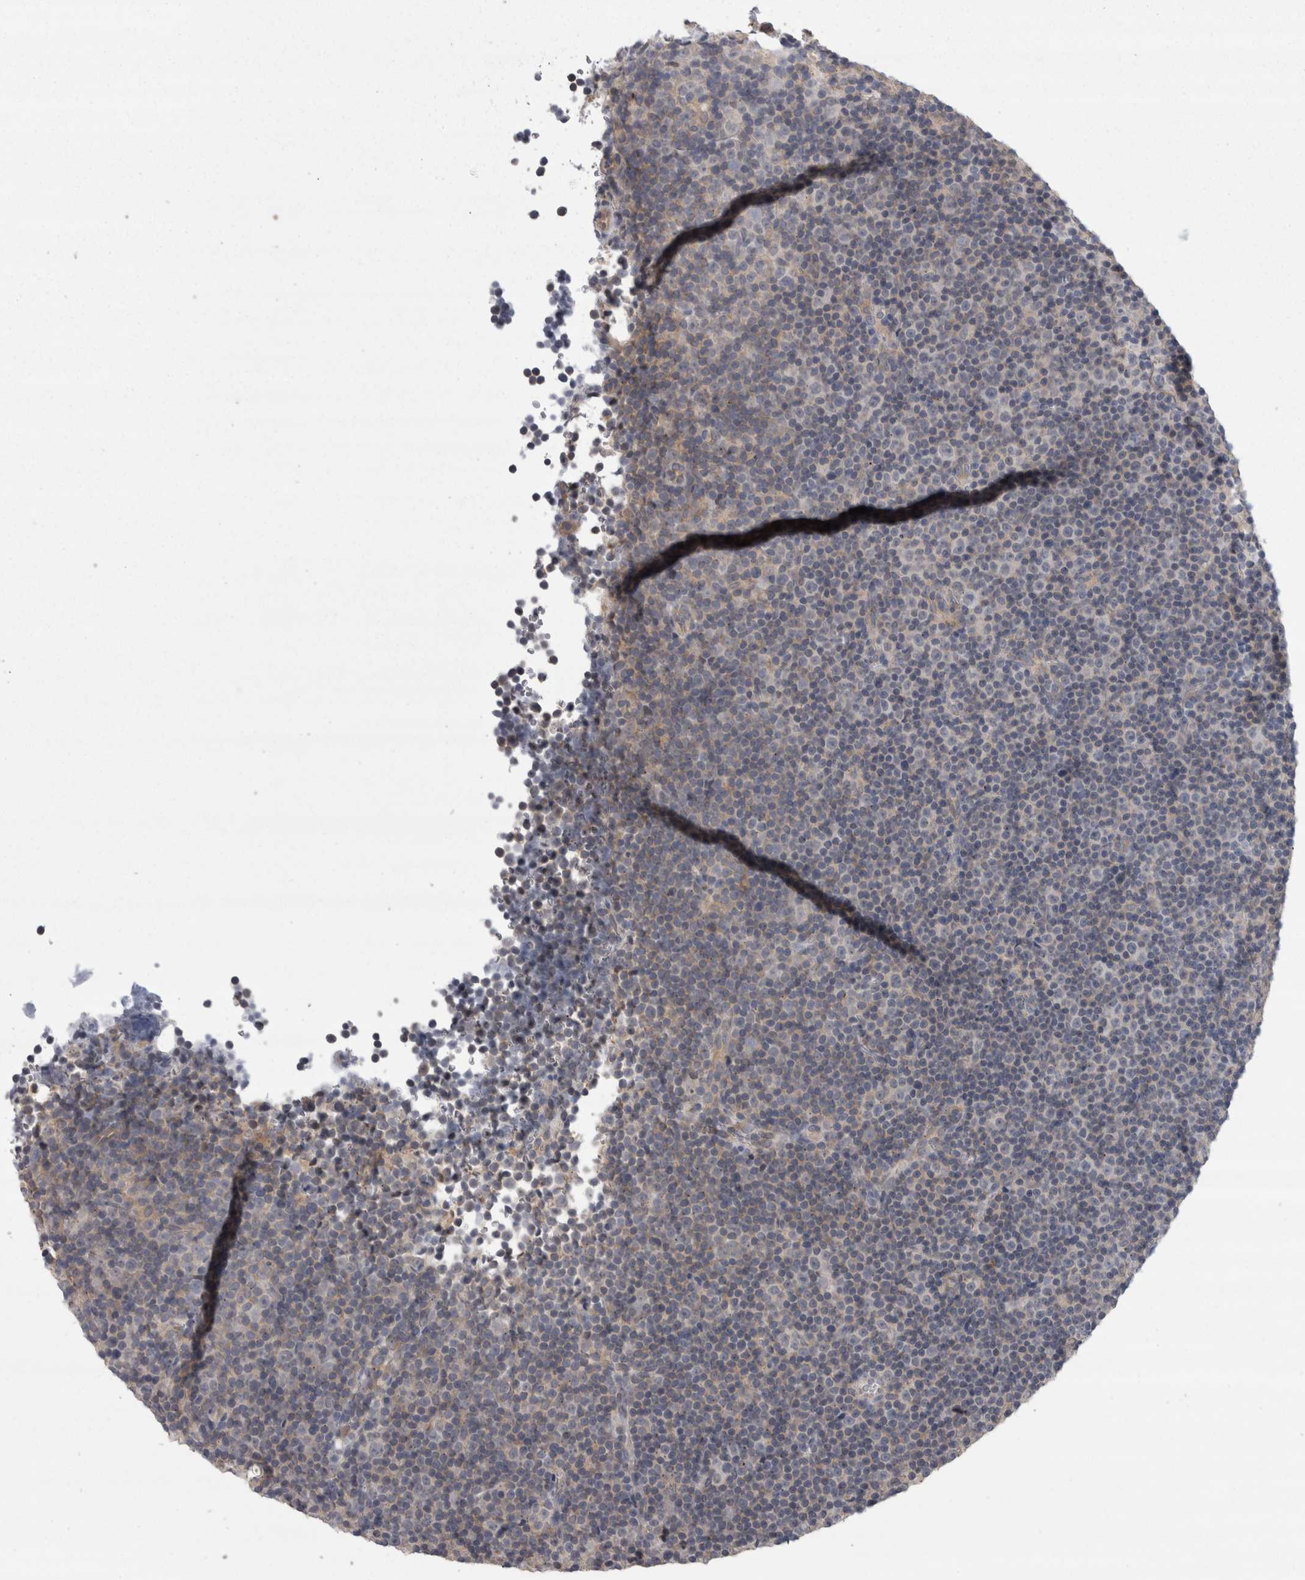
{"staining": {"intensity": "weak", "quantity": "<25%", "location": "cytoplasmic/membranous"}, "tissue": "lymphoma", "cell_type": "Tumor cells", "image_type": "cancer", "snomed": [{"axis": "morphology", "description": "Malignant lymphoma, non-Hodgkin's type, Low grade"}, {"axis": "topography", "description": "Lymph node"}], "caption": "Lymphoma was stained to show a protein in brown. There is no significant expression in tumor cells.", "gene": "LYZL6", "patient": {"sex": "female", "age": 67}}